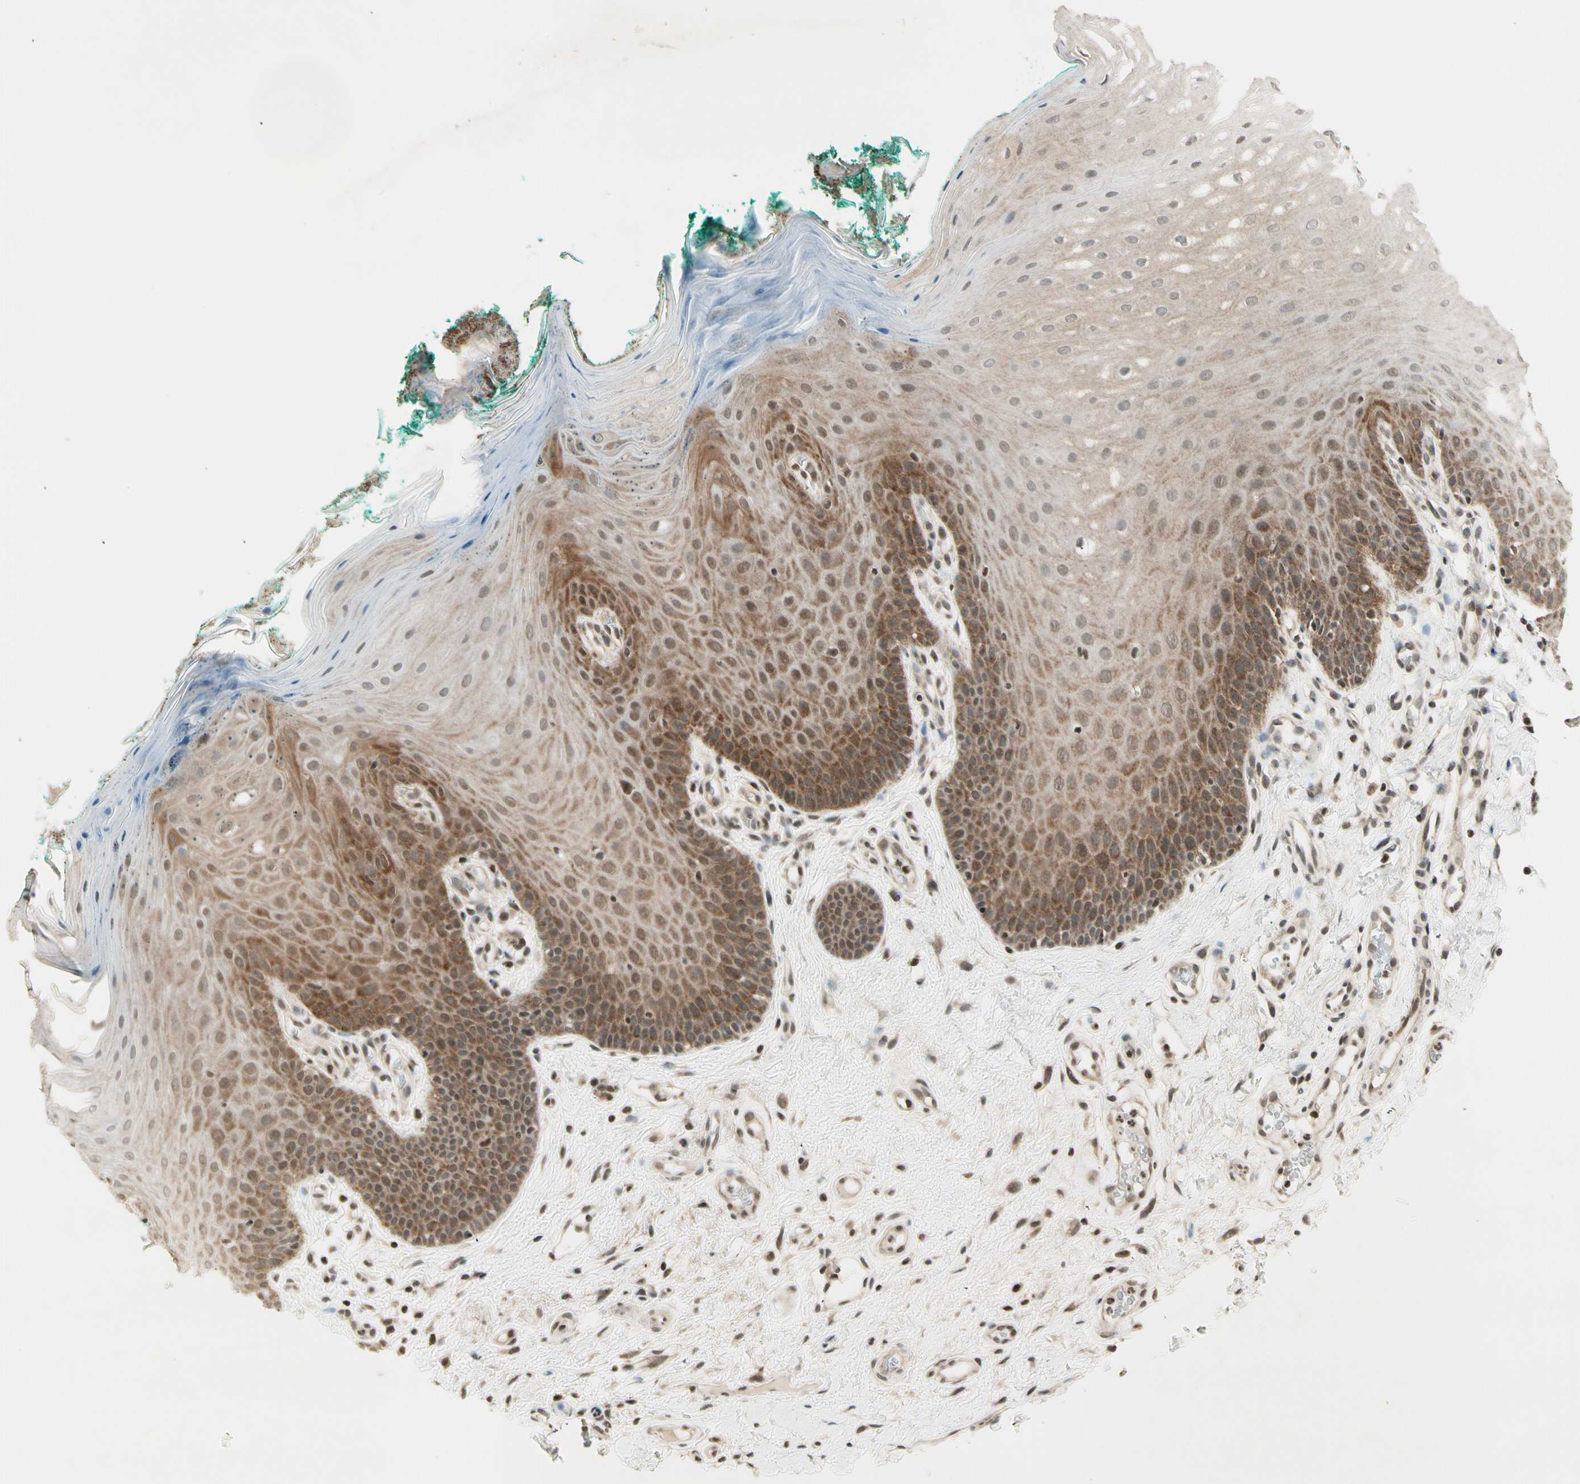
{"staining": {"intensity": "moderate", "quantity": ">75%", "location": "cytoplasmic/membranous"}, "tissue": "oral mucosa", "cell_type": "Squamous epithelial cells", "image_type": "normal", "snomed": [{"axis": "morphology", "description": "Normal tissue, NOS"}, {"axis": "topography", "description": "Skeletal muscle"}, {"axis": "topography", "description": "Oral tissue"}], "caption": "Immunohistochemical staining of benign oral mucosa reveals medium levels of moderate cytoplasmic/membranous positivity in approximately >75% of squamous epithelial cells. (Stains: DAB (3,3'-diaminobenzidine) in brown, nuclei in blue, Microscopy: brightfield microscopy at high magnification).", "gene": "SMN2", "patient": {"sex": "male", "age": 58}}